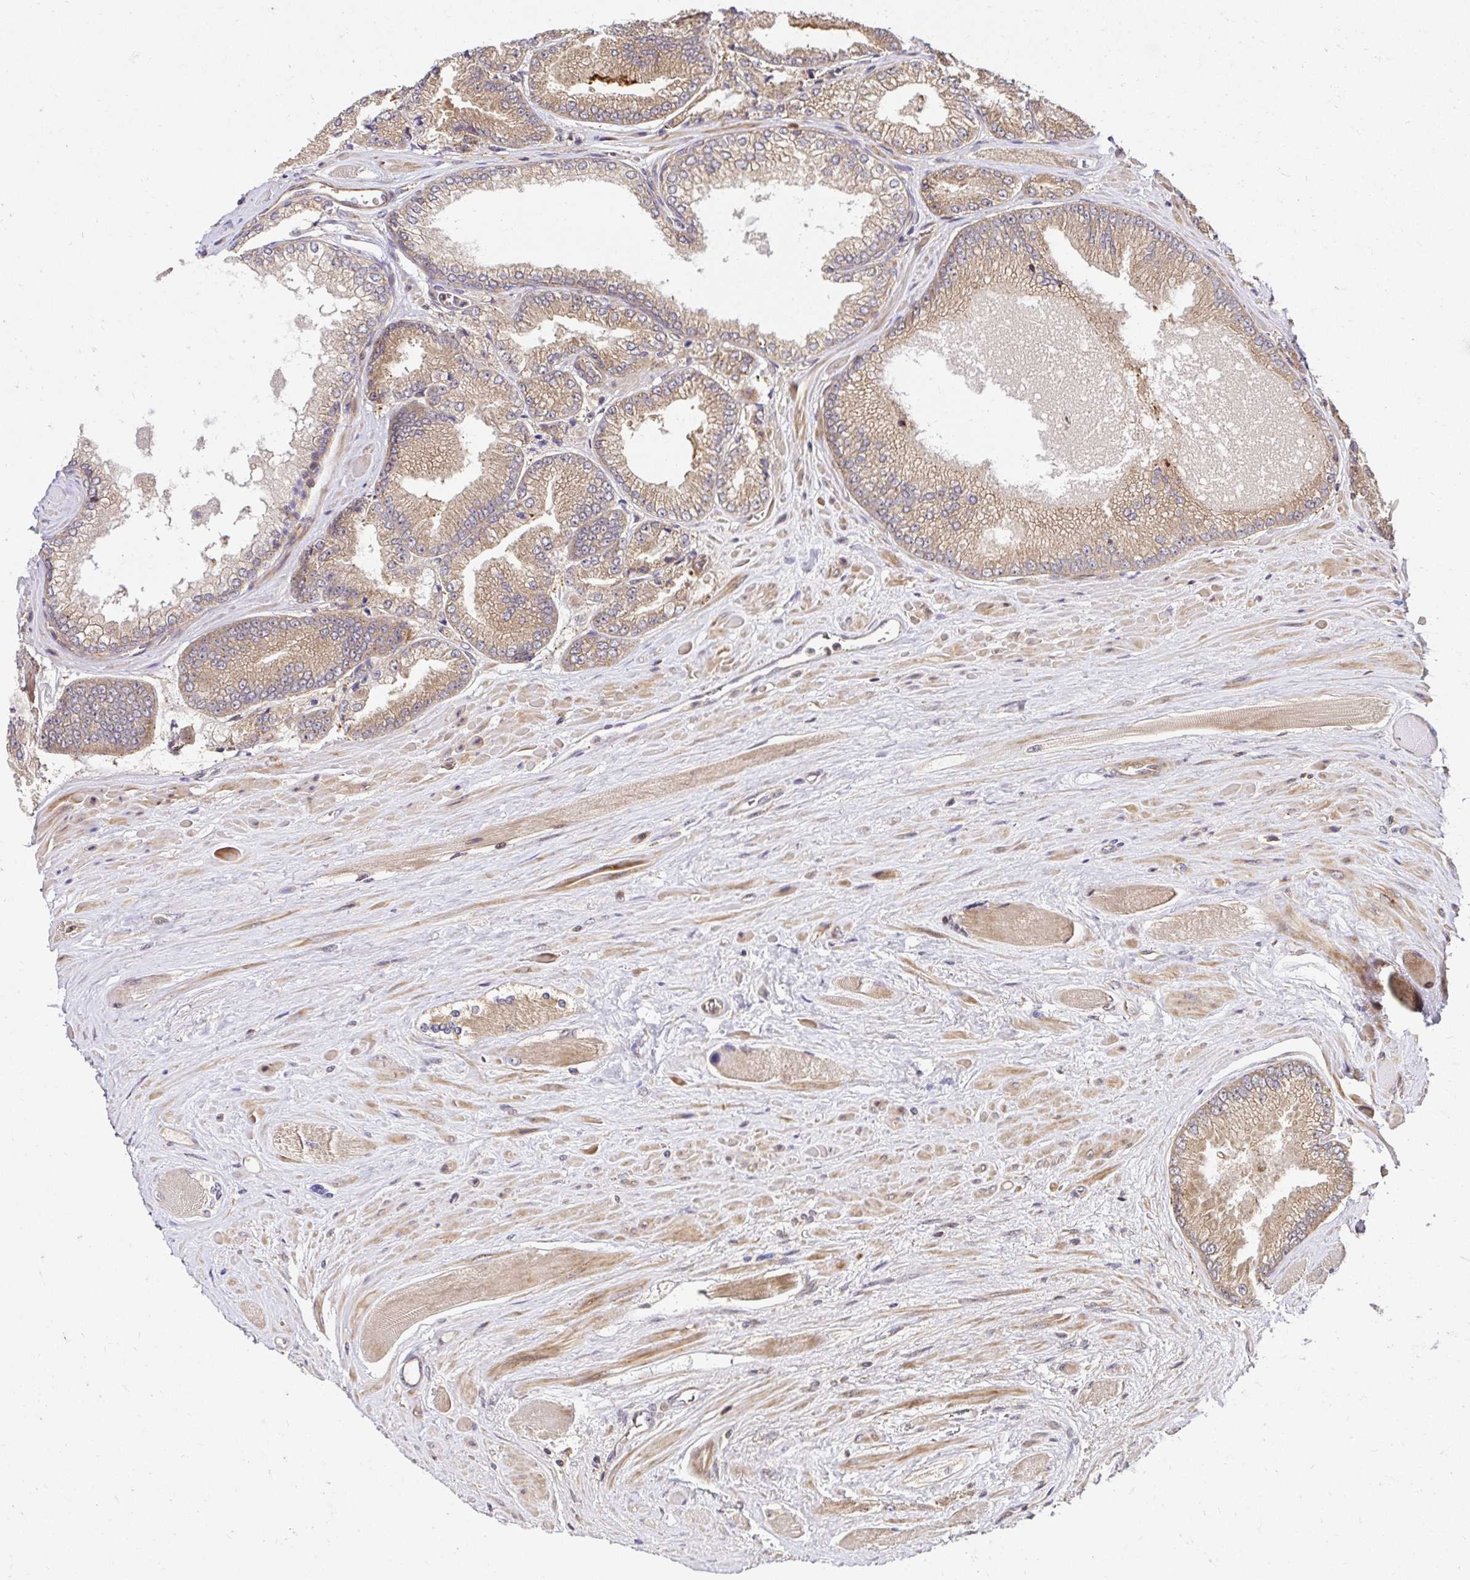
{"staining": {"intensity": "weak", "quantity": ">75%", "location": "cytoplasmic/membranous"}, "tissue": "prostate cancer", "cell_type": "Tumor cells", "image_type": "cancer", "snomed": [{"axis": "morphology", "description": "Adenocarcinoma, Low grade"}, {"axis": "topography", "description": "Prostate"}], "caption": "Approximately >75% of tumor cells in human prostate cancer show weak cytoplasmic/membranous protein expression as visualized by brown immunohistochemical staining.", "gene": "PSMA4", "patient": {"sex": "male", "age": 67}}